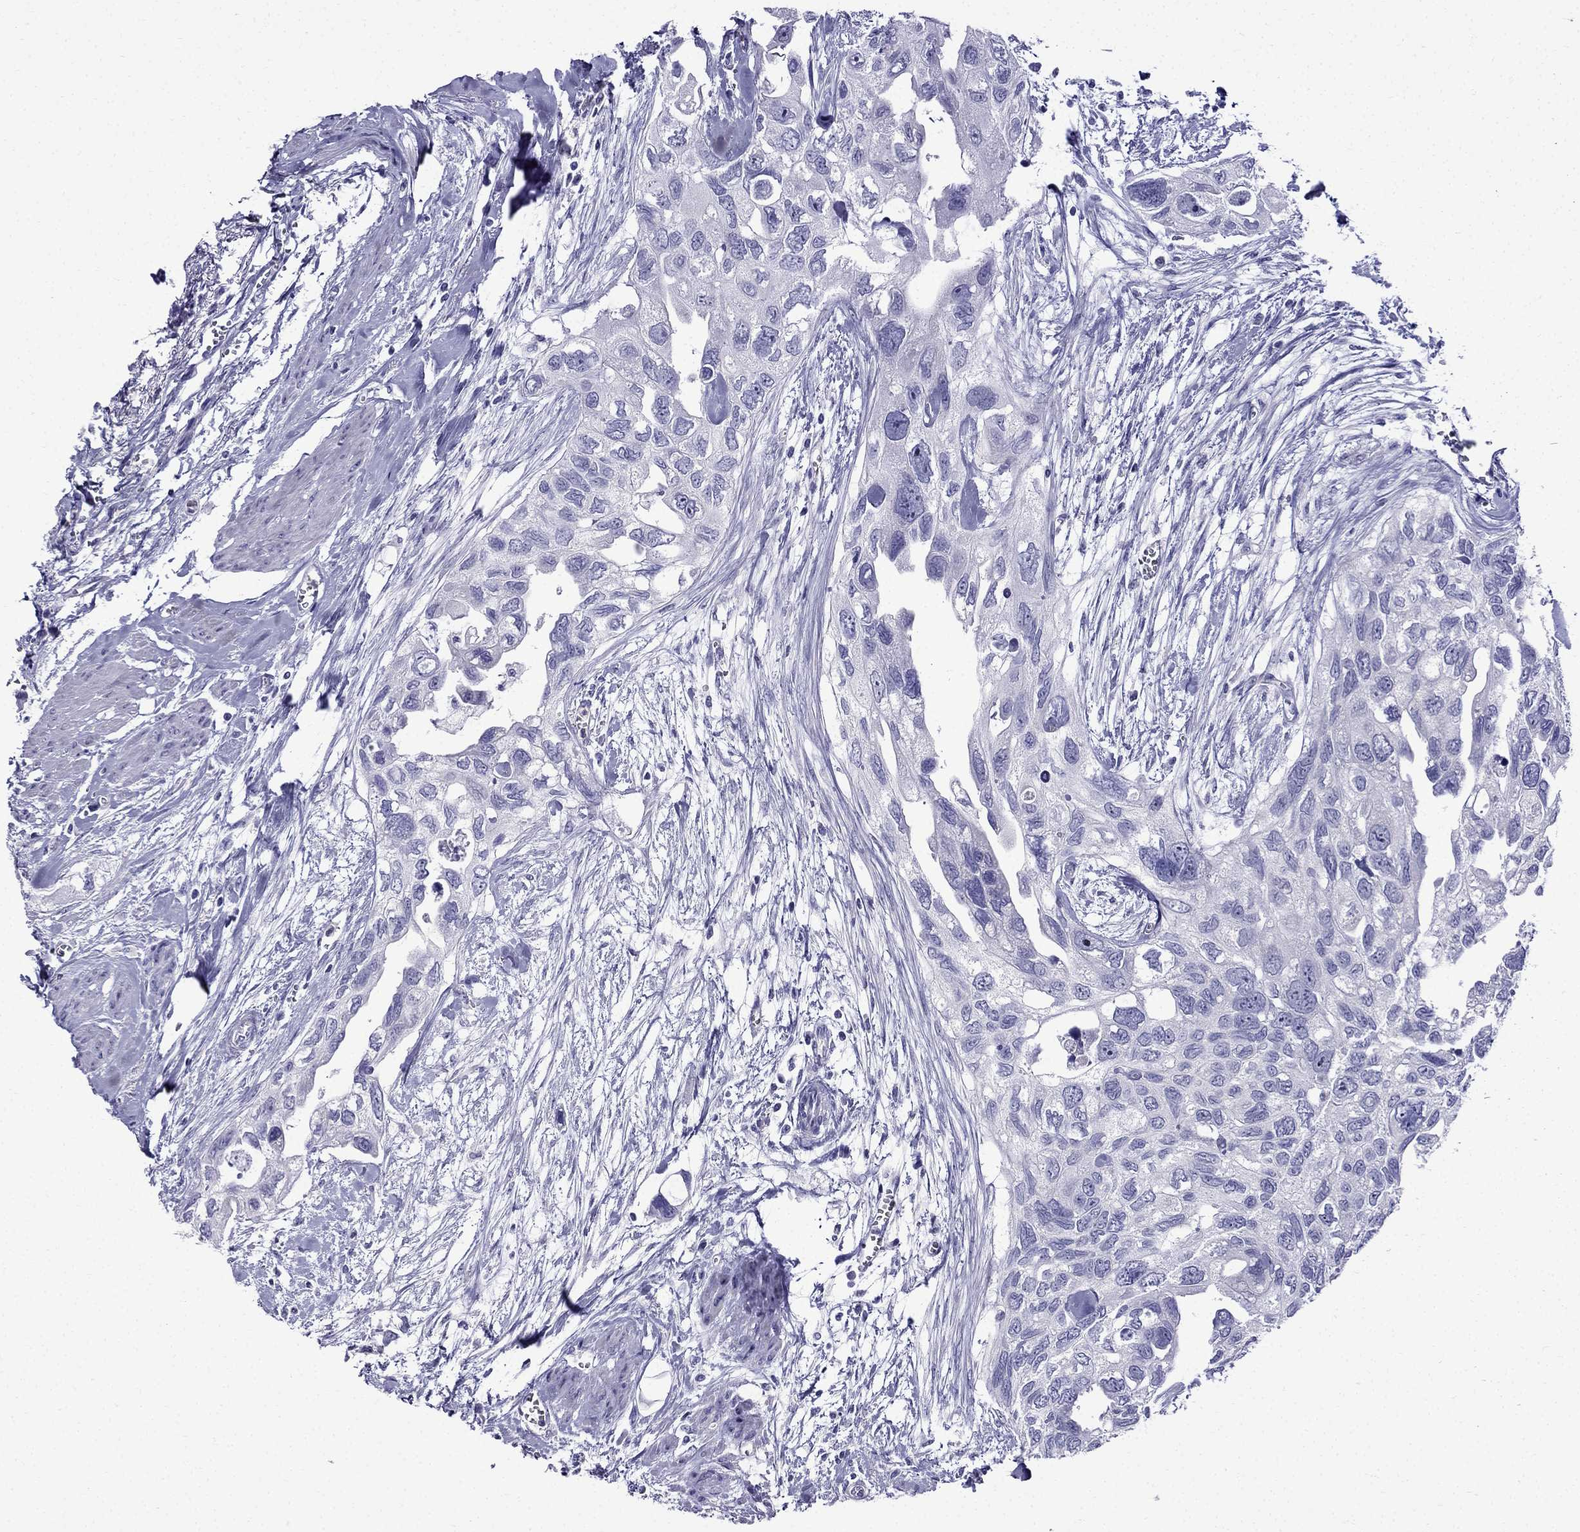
{"staining": {"intensity": "negative", "quantity": "none", "location": "none"}, "tissue": "urothelial cancer", "cell_type": "Tumor cells", "image_type": "cancer", "snomed": [{"axis": "morphology", "description": "Urothelial carcinoma, High grade"}, {"axis": "topography", "description": "Urinary bladder"}], "caption": "Tumor cells show no significant protein expression in urothelial cancer. (DAB (3,3'-diaminobenzidine) immunohistochemistry visualized using brightfield microscopy, high magnification).", "gene": "ERC2", "patient": {"sex": "male", "age": 59}}